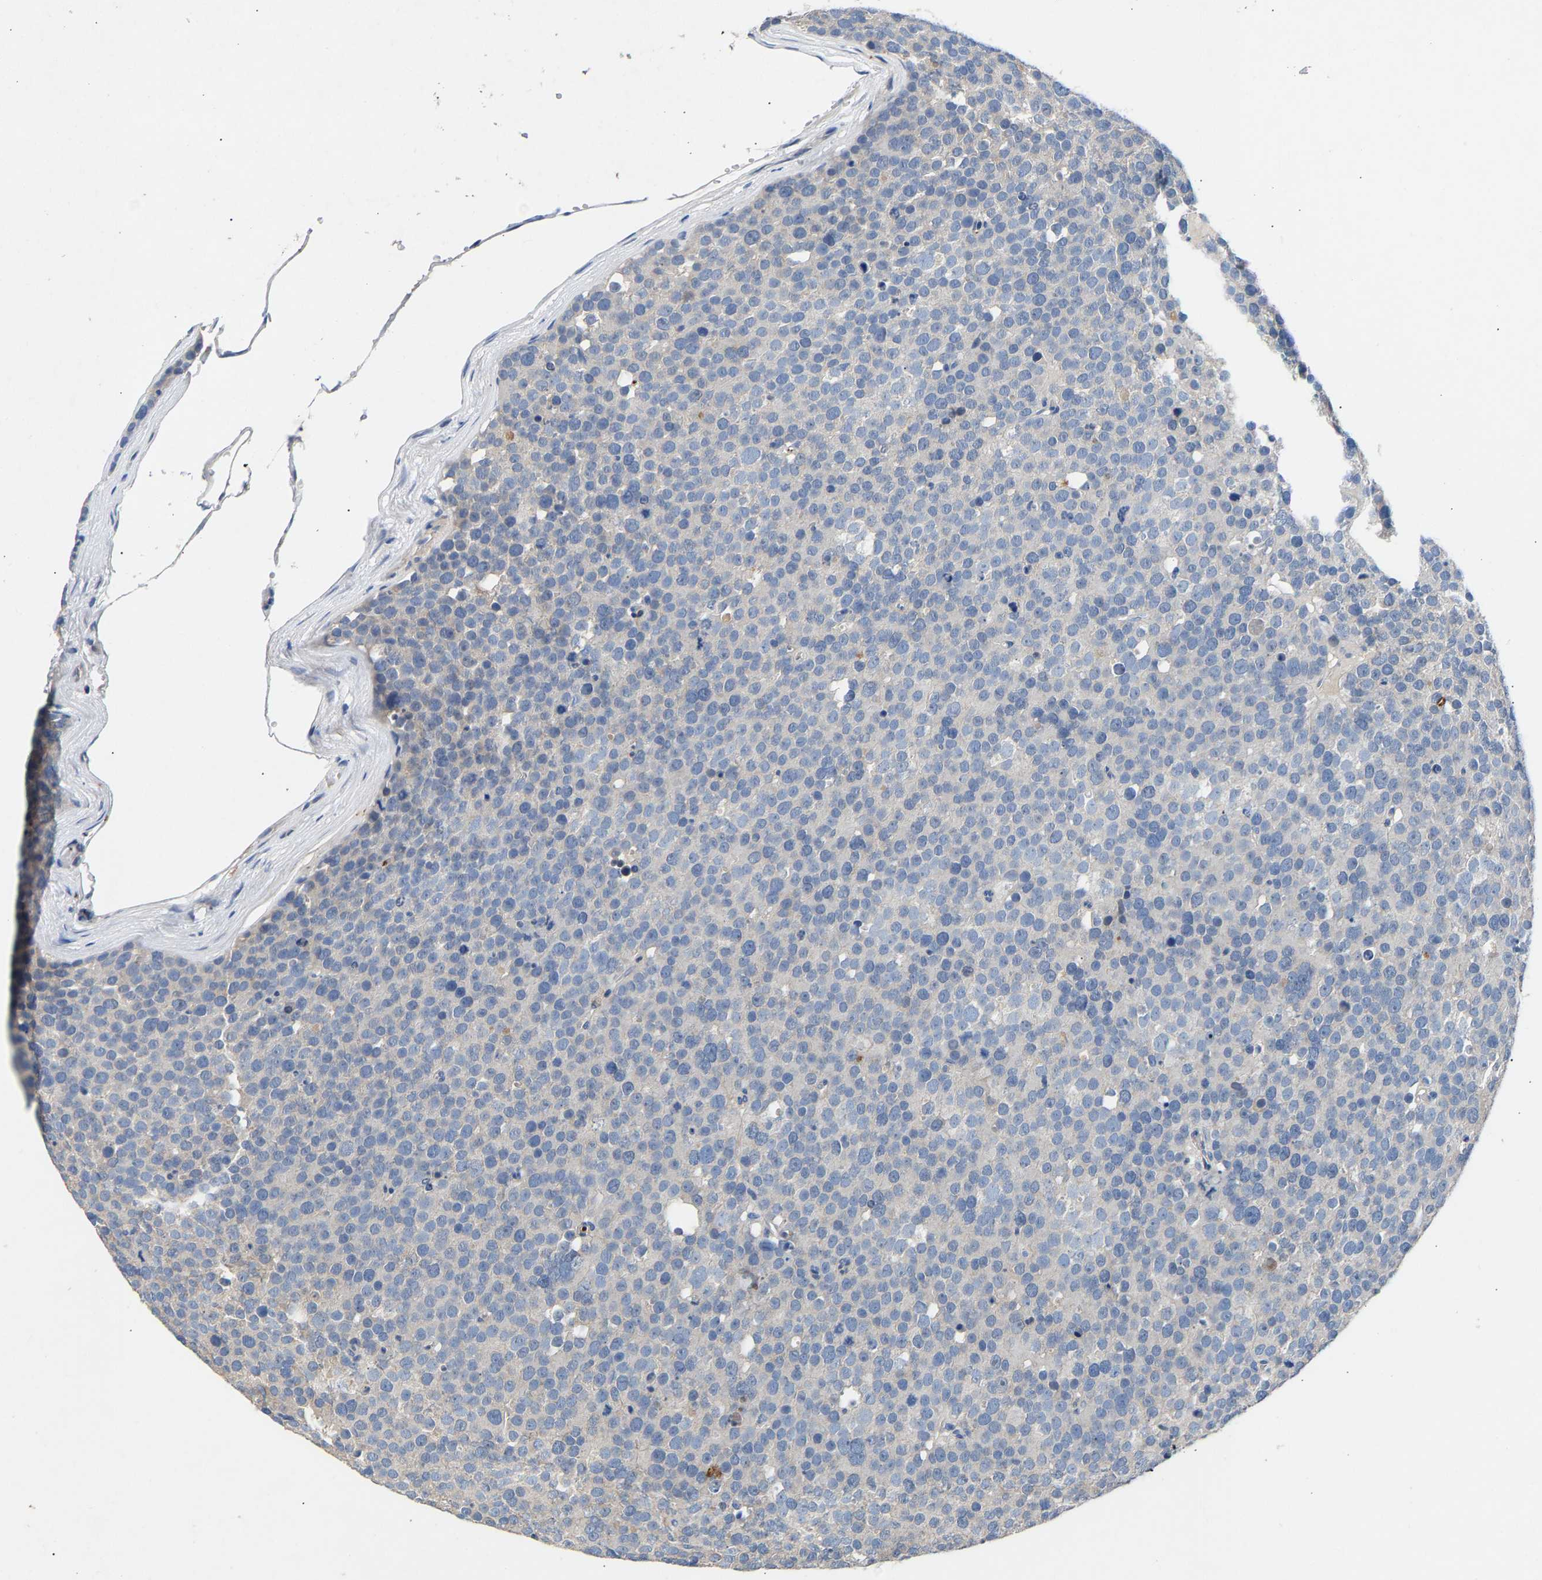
{"staining": {"intensity": "negative", "quantity": "none", "location": "none"}, "tissue": "testis cancer", "cell_type": "Tumor cells", "image_type": "cancer", "snomed": [{"axis": "morphology", "description": "Seminoma, NOS"}, {"axis": "topography", "description": "Testis"}], "caption": "Image shows no protein expression in tumor cells of testis cancer tissue.", "gene": "CCDC171", "patient": {"sex": "male", "age": 71}}